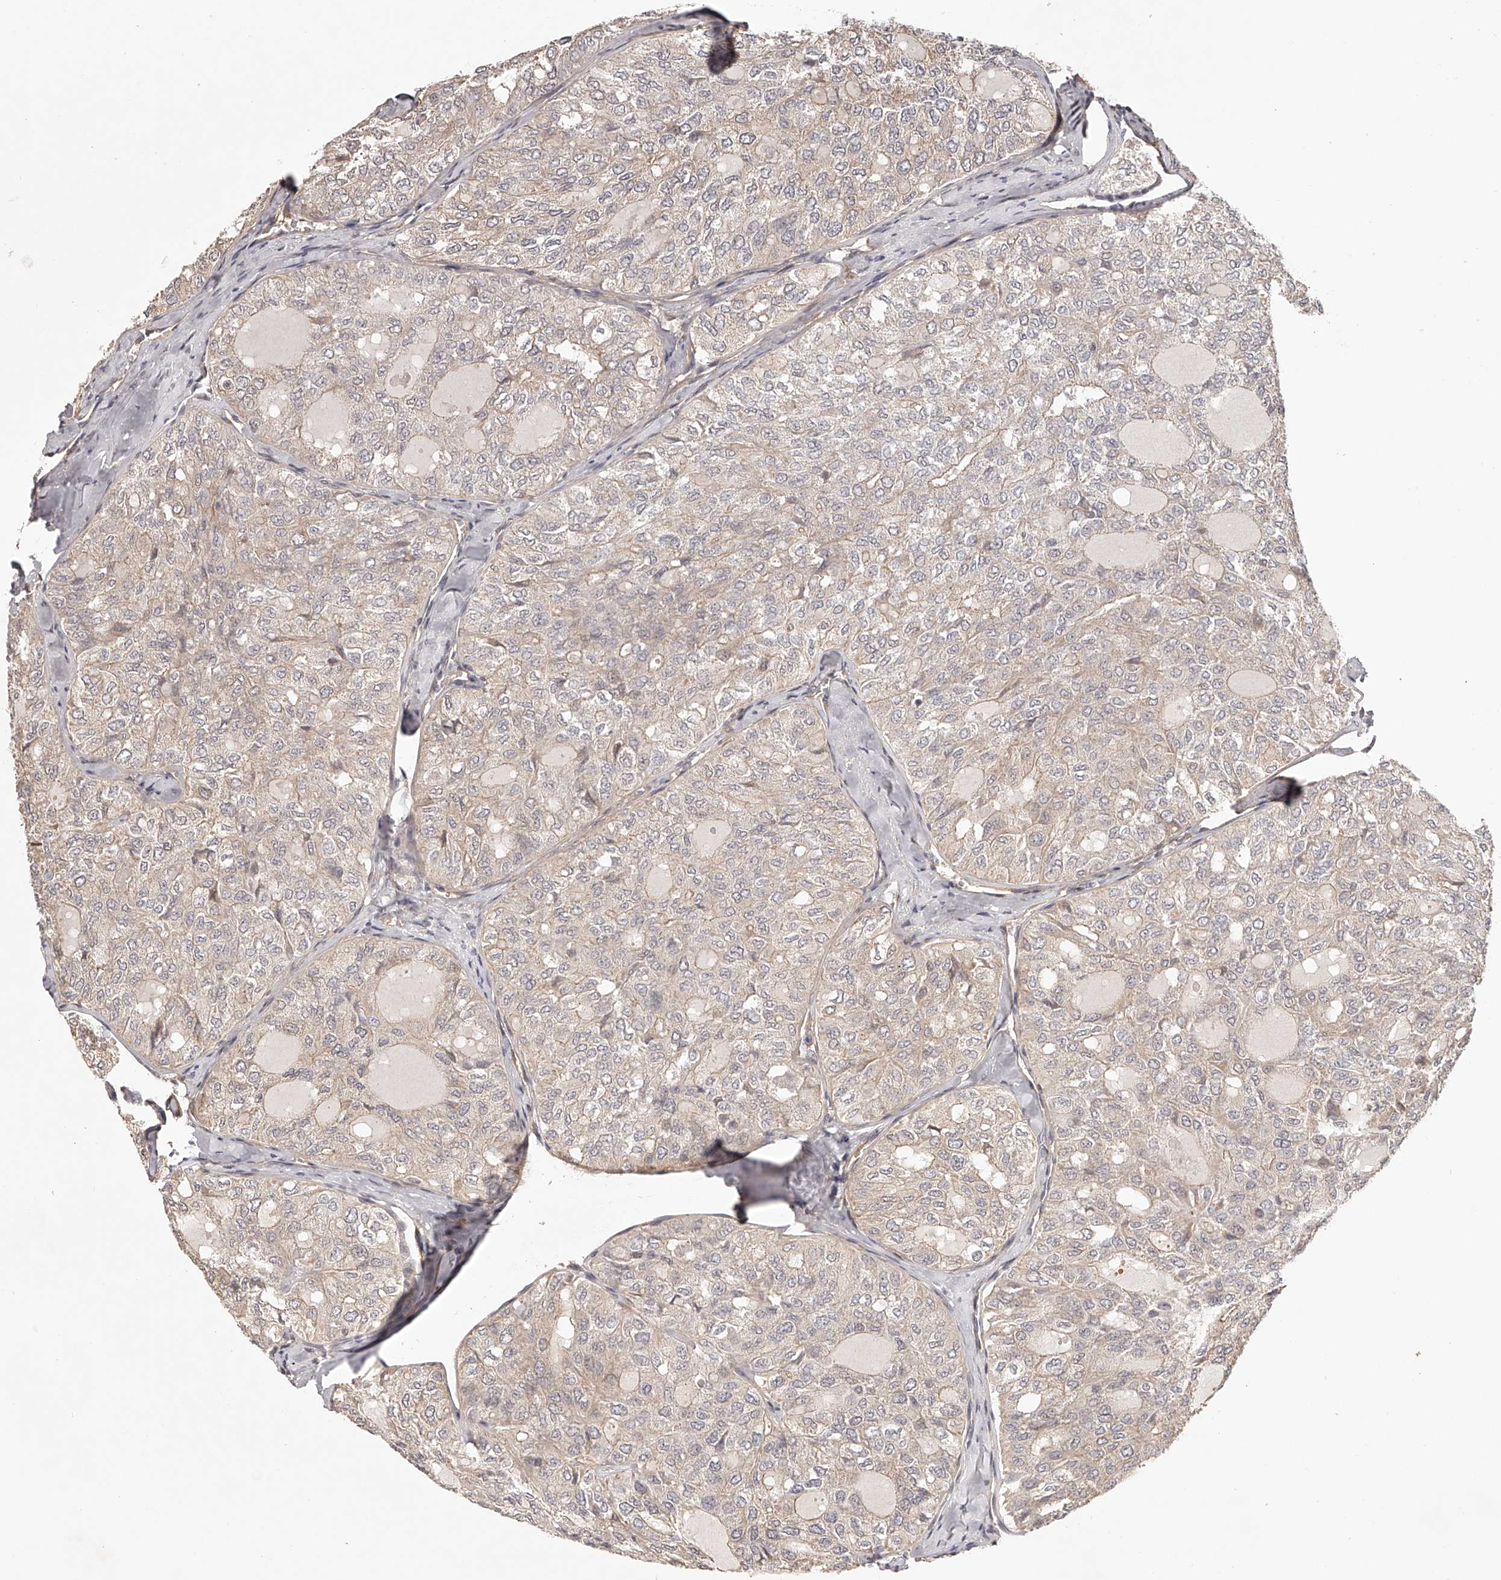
{"staining": {"intensity": "weak", "quantity": ">75%", "location": "cytoplasmic/membranous"}, "tissue": "thyroid cancer", "cell_type": "Tumor cells", "image_type": "cancer", "snomed": [{"axis": "morphology", "description": "Follicular adenoma carcinoma, NOS"}, {"axis": "topography", "description": "Thyroid gland"}], "caption": "DAB (3,3'-diaminobenzidine) immunohistochemical staining of thyroid cancer demonstrates weak cytoplasmic/membranous protein positivity in about >75% of tumor cells.", "gene": "ZNF582", "patient": {"sex": "male", "age": 75}}